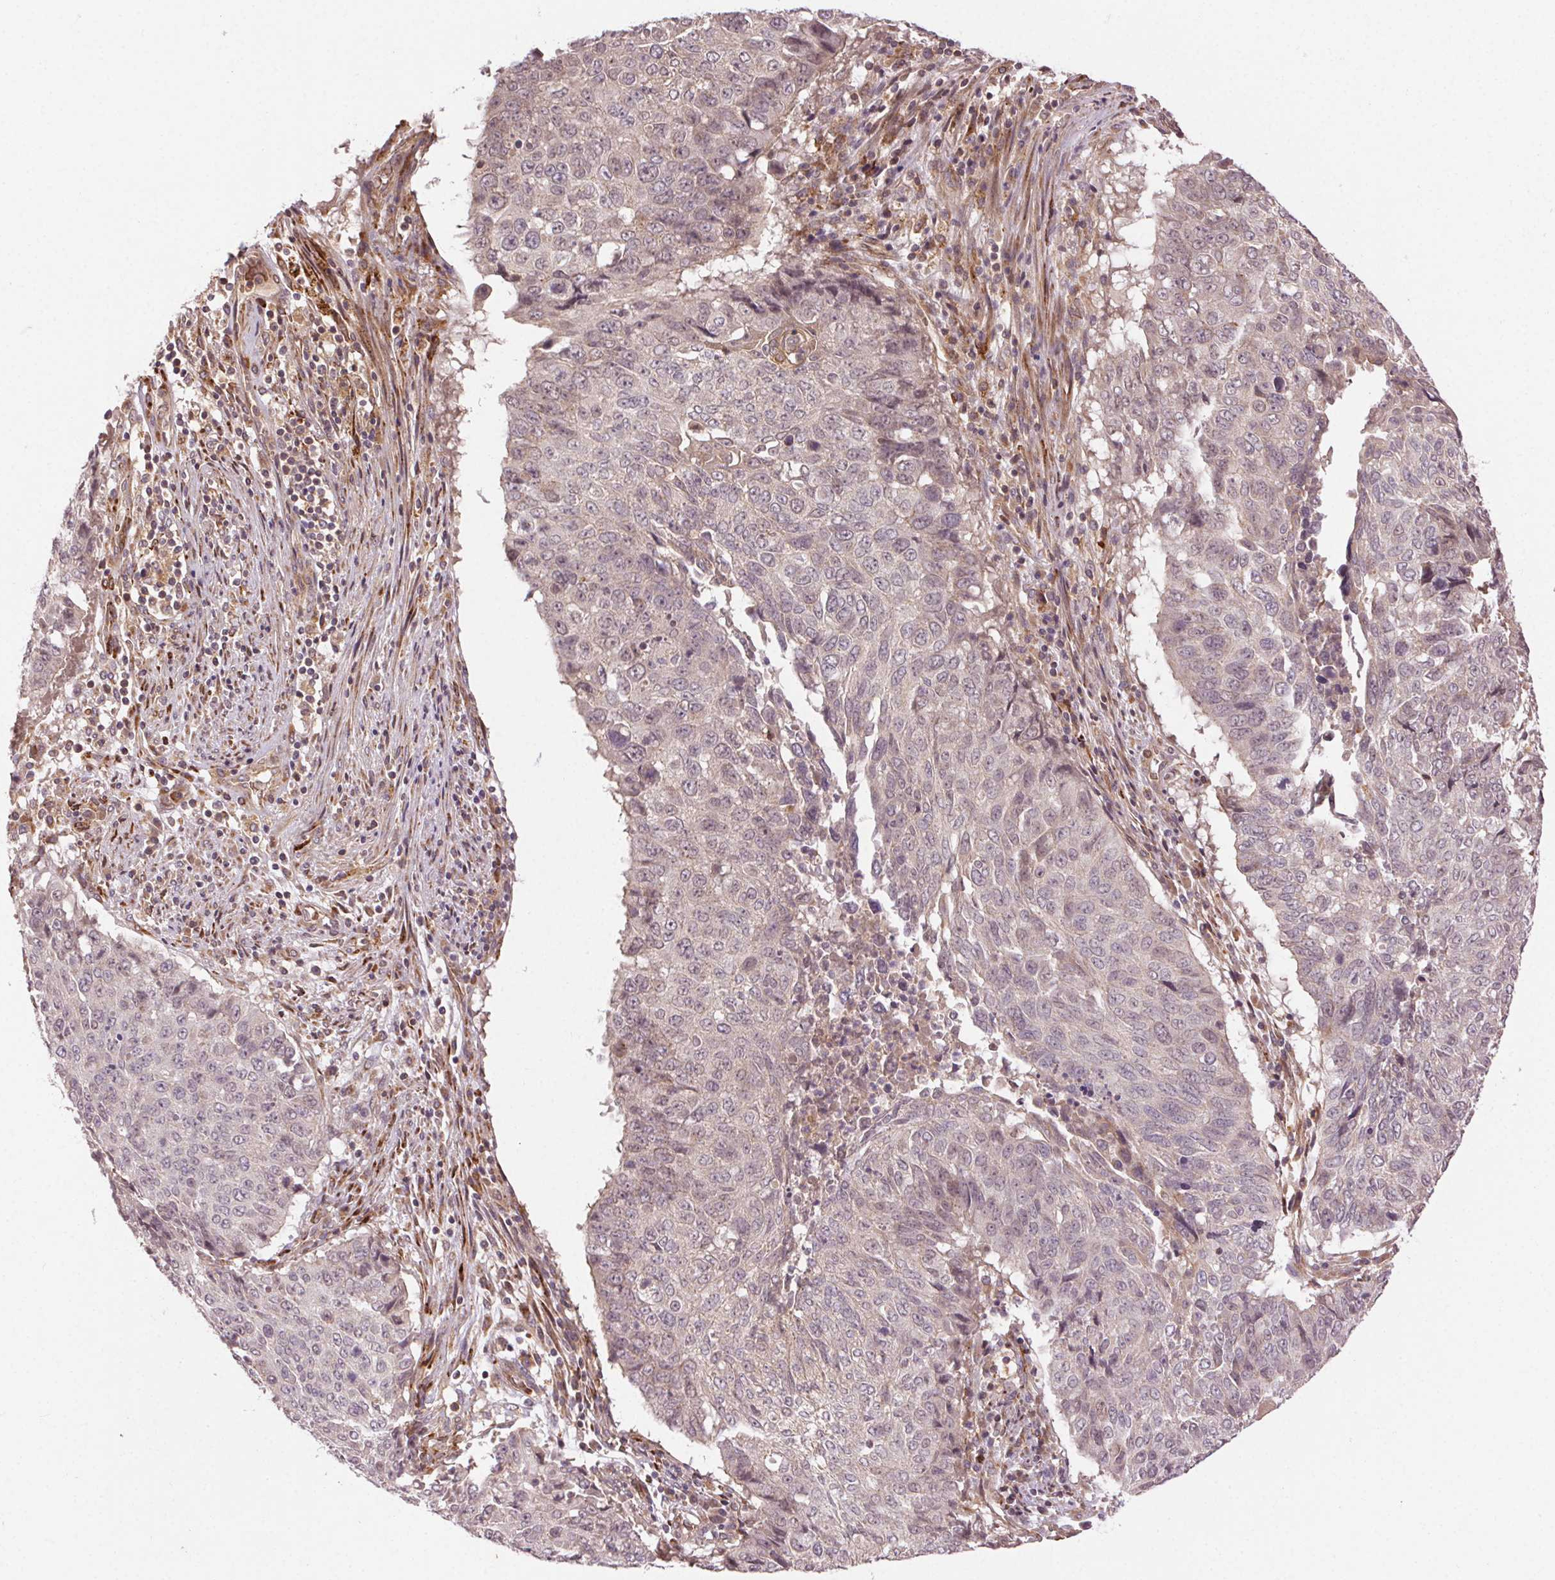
{"staining": {"intensity": "negative", "quantity": "none", "location": "none"}, "tissue": "lung cancer", "cell_type": "Tumor cells", "image_type": "cancer", "snomed": [{"axis": "morphology", "description": "Normal tissue, NOS"}, {"axis": "morphology", "description": "Squamous cell carcinoma, NOS"}, {"axis": "topography", "description": "Bronchus"}, {"axis": "topography", "description": "Lung"}], "caption": "The micrograph demonstrates no staining of tumor cells in lung cancer (squamous cell carcinoma).", "gene": "KLHL15", "patient": {"sex": "male", "age": 64}}